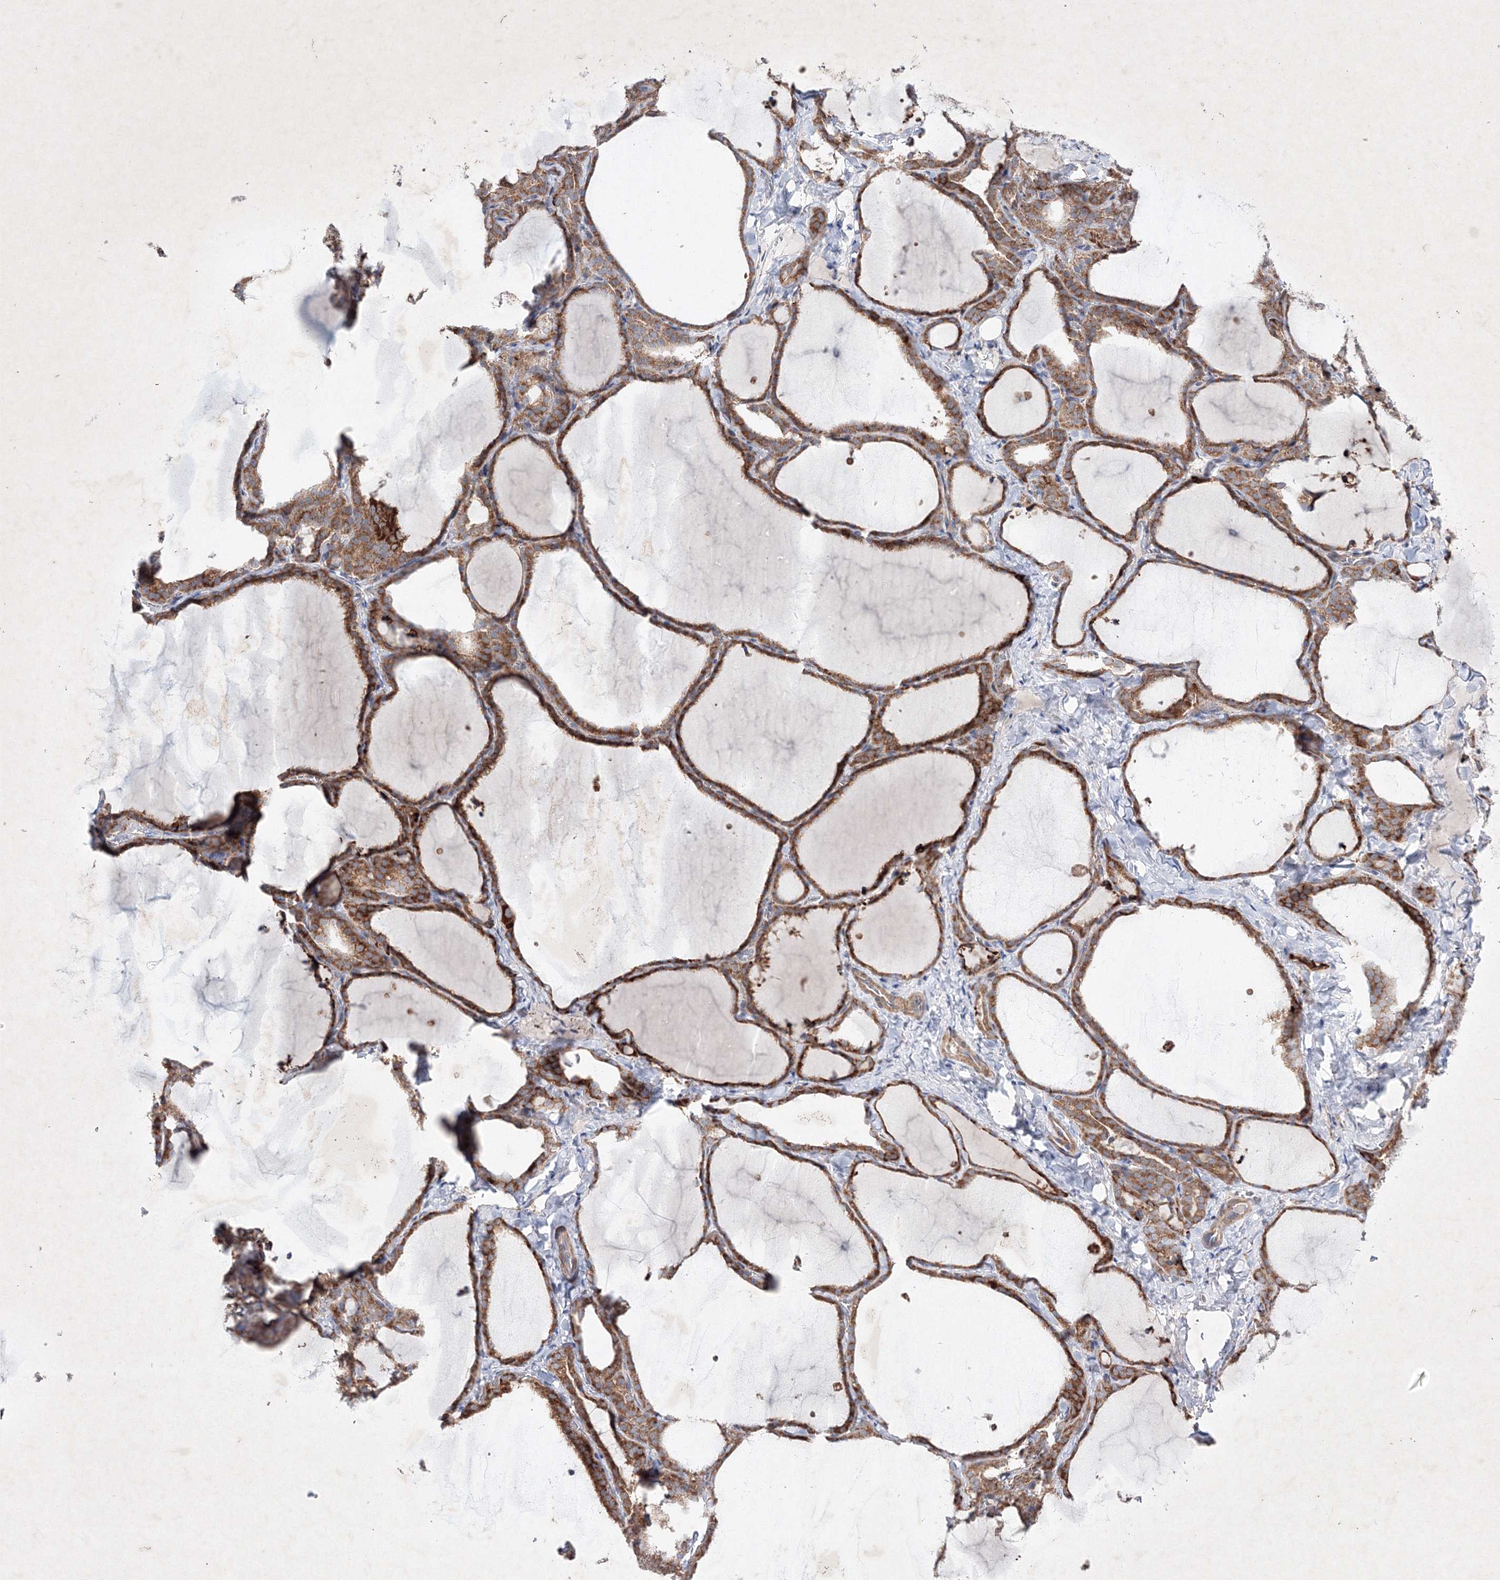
{"staining": {"intensity": "strong", "quantity": ">75%", "location": "cytoplasmic/membranous"}, "tissue": "thyroid gland", "cell_type": "Glandular cells", "image_type": "normal", "snomed": [{"axis": "morphology", "description": "Normal tissue, NOS"}, {"axis": "topography", "description": "Thyroid gland"}], "caption": "Immunohistochemical staining of benign human thyroid gland reveals high levels of strong cytoplasmic/membranous expression in approximately >75% of glandular cells.", "gene": "OPA1", "patient": {"sex": "female", "age": 22}}